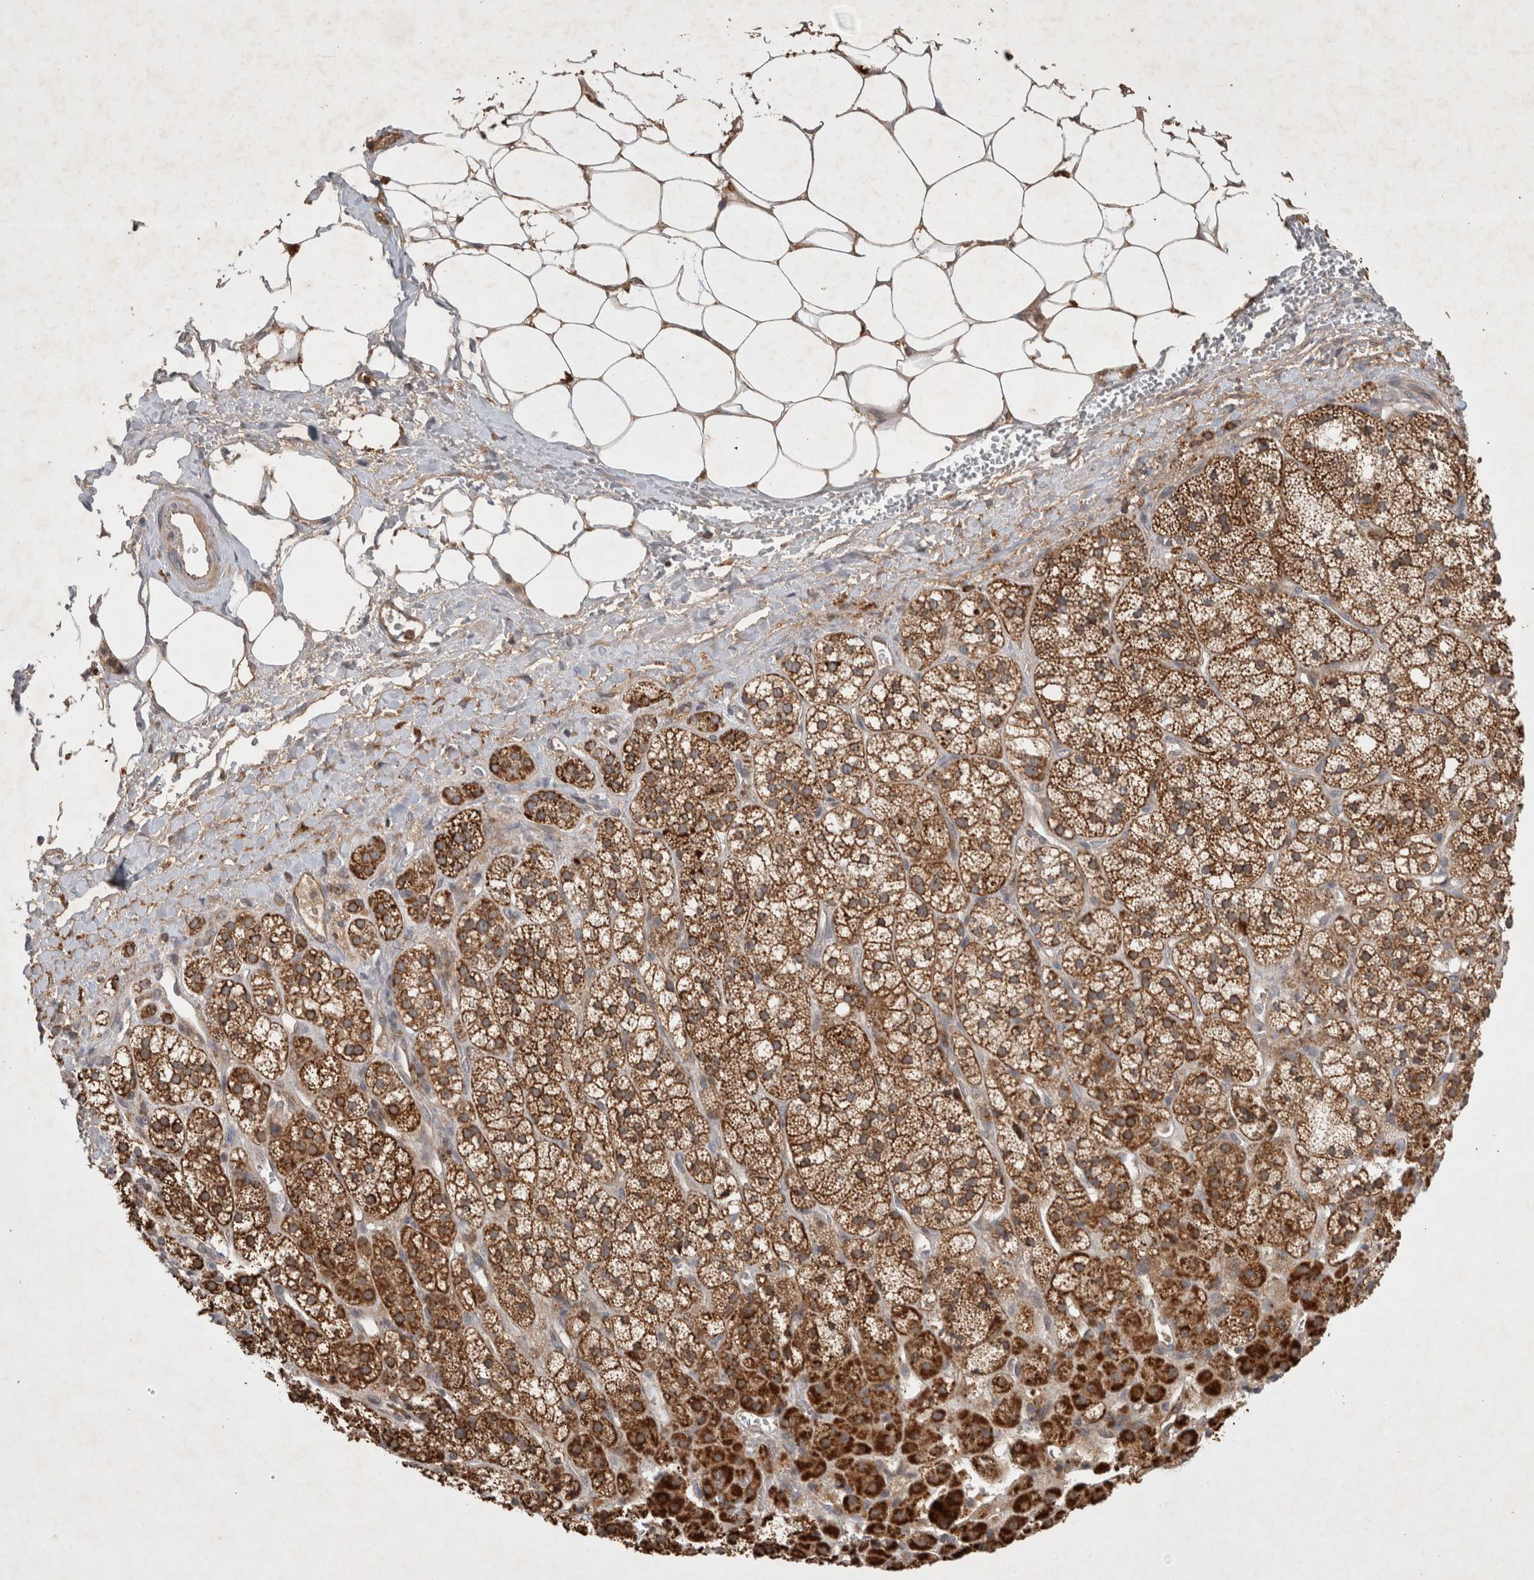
{"staining": {"intensity": "strong", "quantity": ">75%", "location": "cytoplasmic/membranous"}, "tissue": "adrenal gland", "cell_type": "Glandular cells", "image_type": "normal", "snomed": [{"axis": "morphology", "description": "Normal tissue, NOS"}, {"axis": "topography", "description": "Adrenal gland"}], "caption": "About >75% of glandular cells in benign human adrenal gland exhibit strong cytoplasmic/membranous protein staining as visualized by brown immunohistochemical staining.", "gene": "SERAC1", "patient": {"sex": "male", "age": 56}}